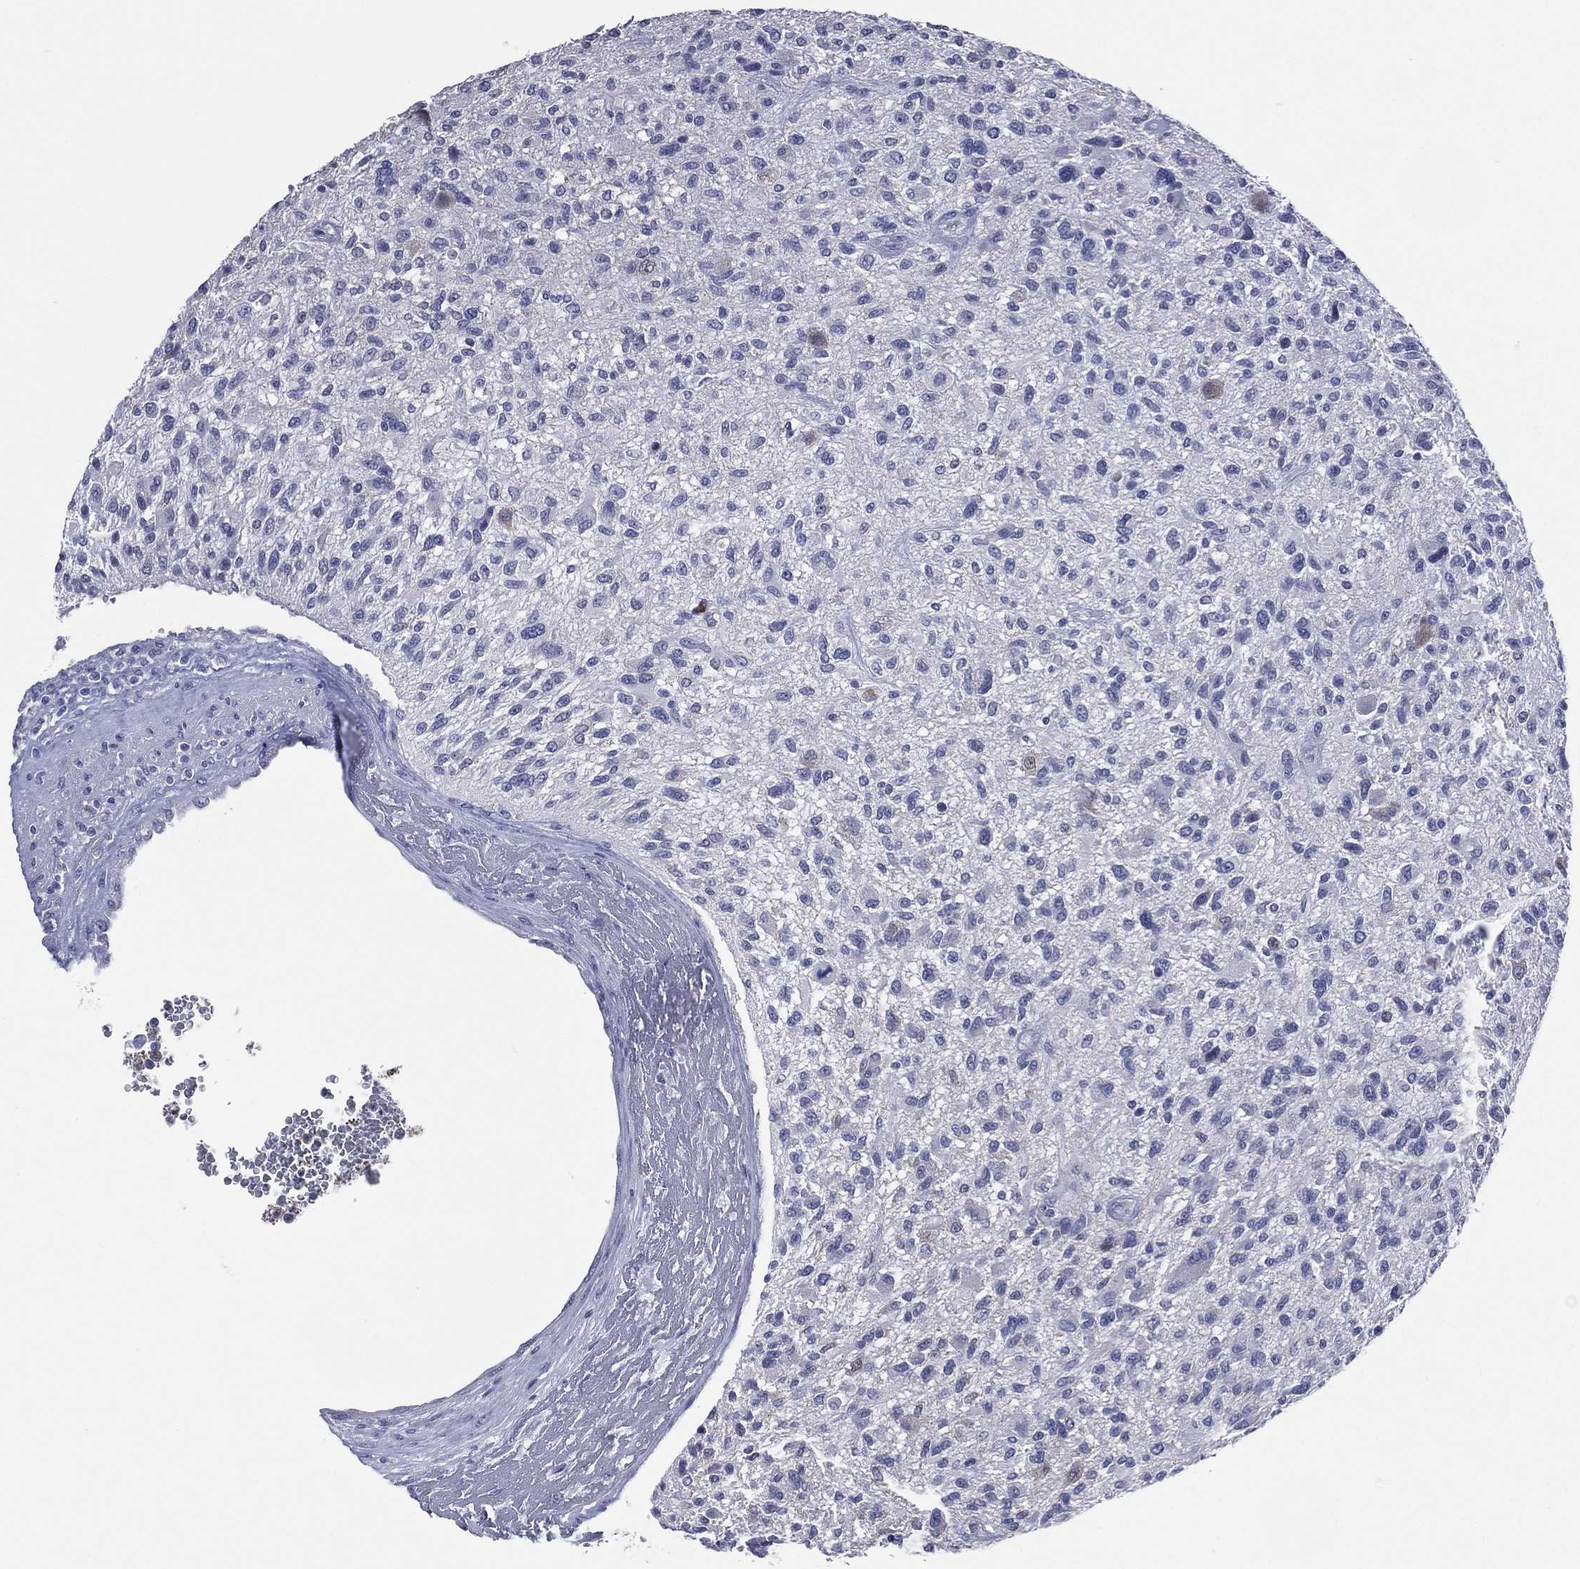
{"staining": {"intensity": "negative", "quantity": "none", "location": "none"}, "tissue": "glioma", "cell_type": "Tumor cells", "image_type": "cancer", "snomed": [{"axis": "morphology", "description": "Glioma, malignant, High grade"}, {"axis": "topography", "description": "Brain"}], "caption": "The immunohistochemistry micrograph has no significant positivity in tumor cells of glioma tissue.", "gene": "AKAP3", "patient": {"sex": "male", "age": 47}}